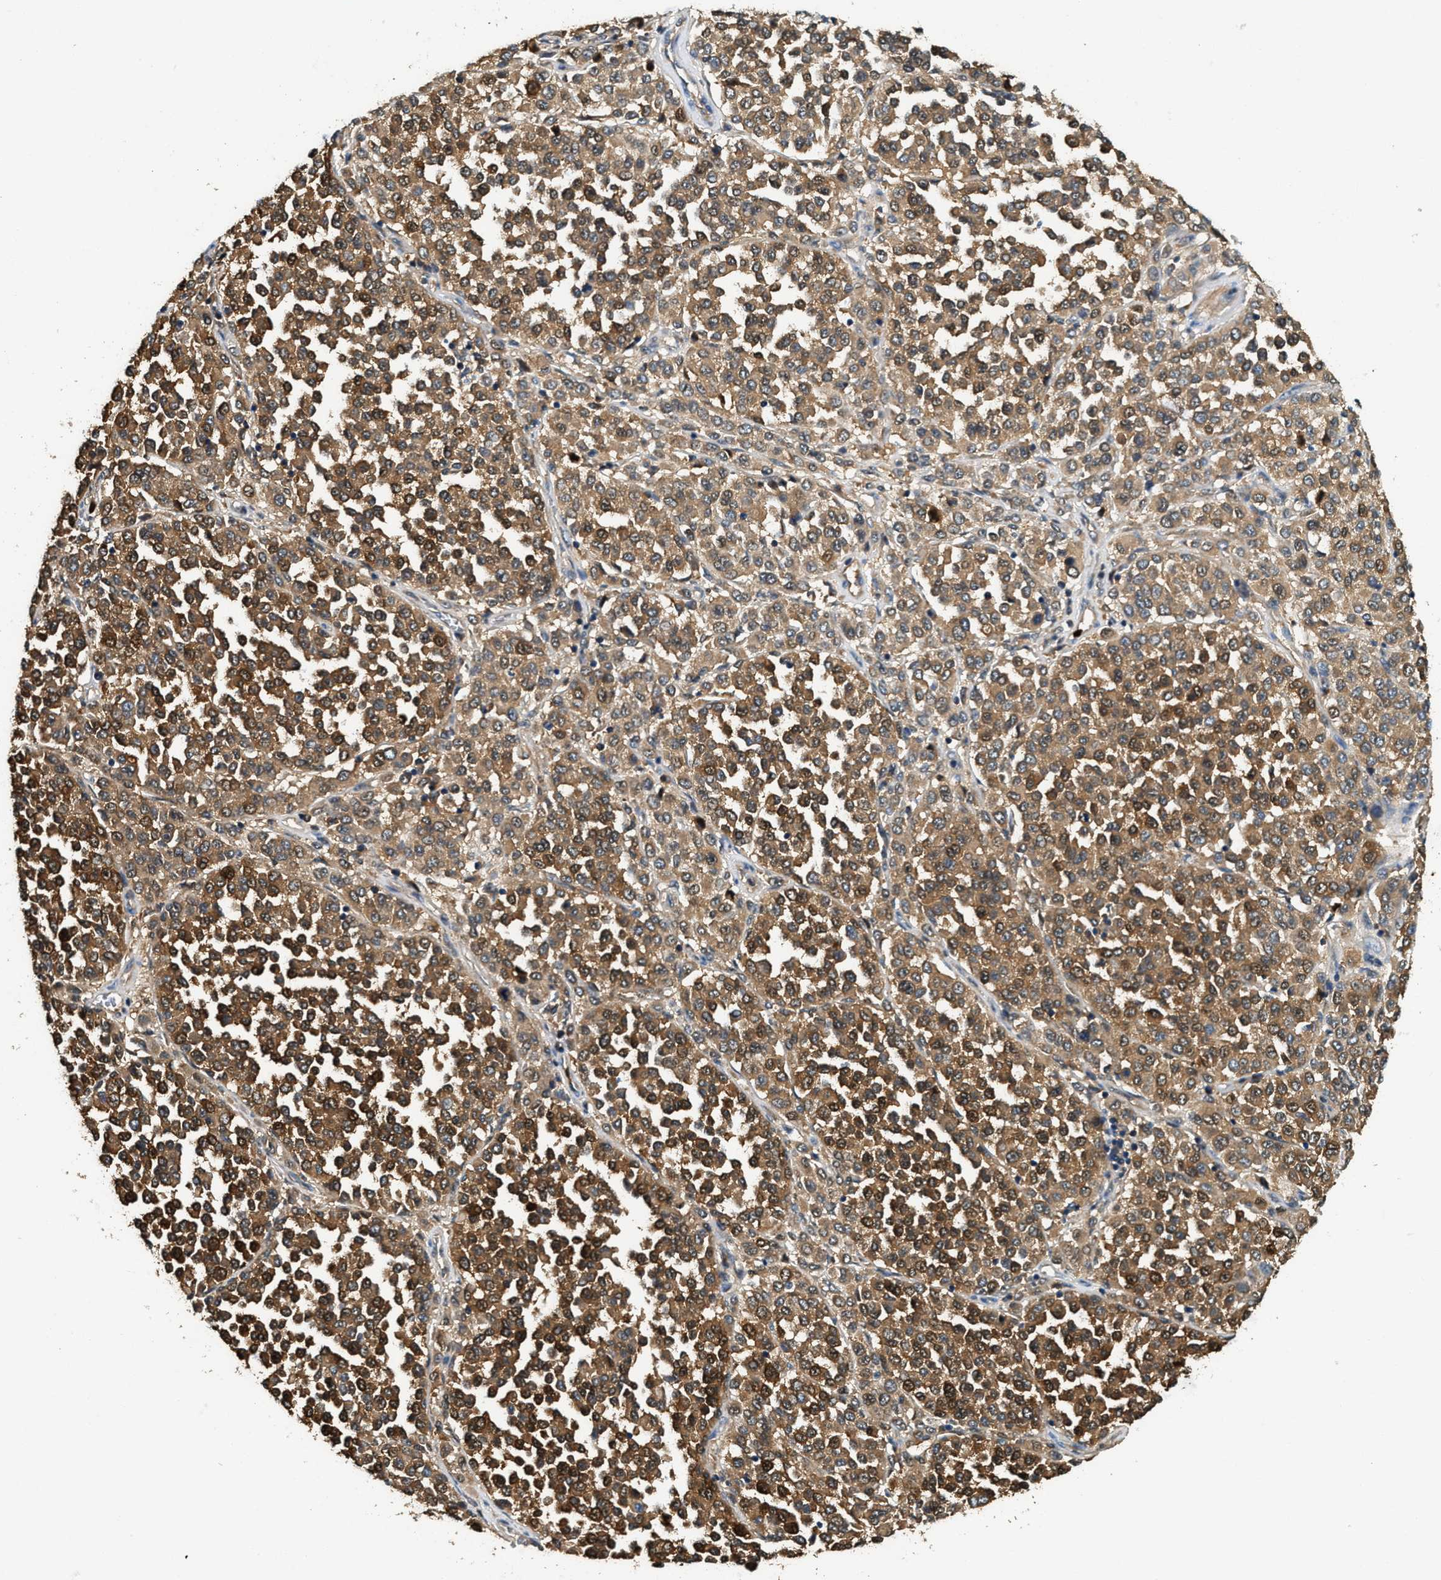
{"staining": {"intensity": "moderate", "quantity": ">75%", "location": "cytoplasmic/membranous,nuclear"}, "tissue": "melanoma", "cell_type": "Tumor cells", "image_type": "cancer", "snomed": [{"axis": "morphology", "description": "Malignant melanoma, Metastatic site"}, {"axis": "topography", "description": "Pancreas"}], "caption": "Malignant melanoma (metastatic site) was stained to show a protein in brown. There is medium levels of moderate cytoplasmic/membranous and nuclear positivity in about >75% of tumor cells.", "gene": "ANXA3", "patient": {"sex": "female", "age": 30}}